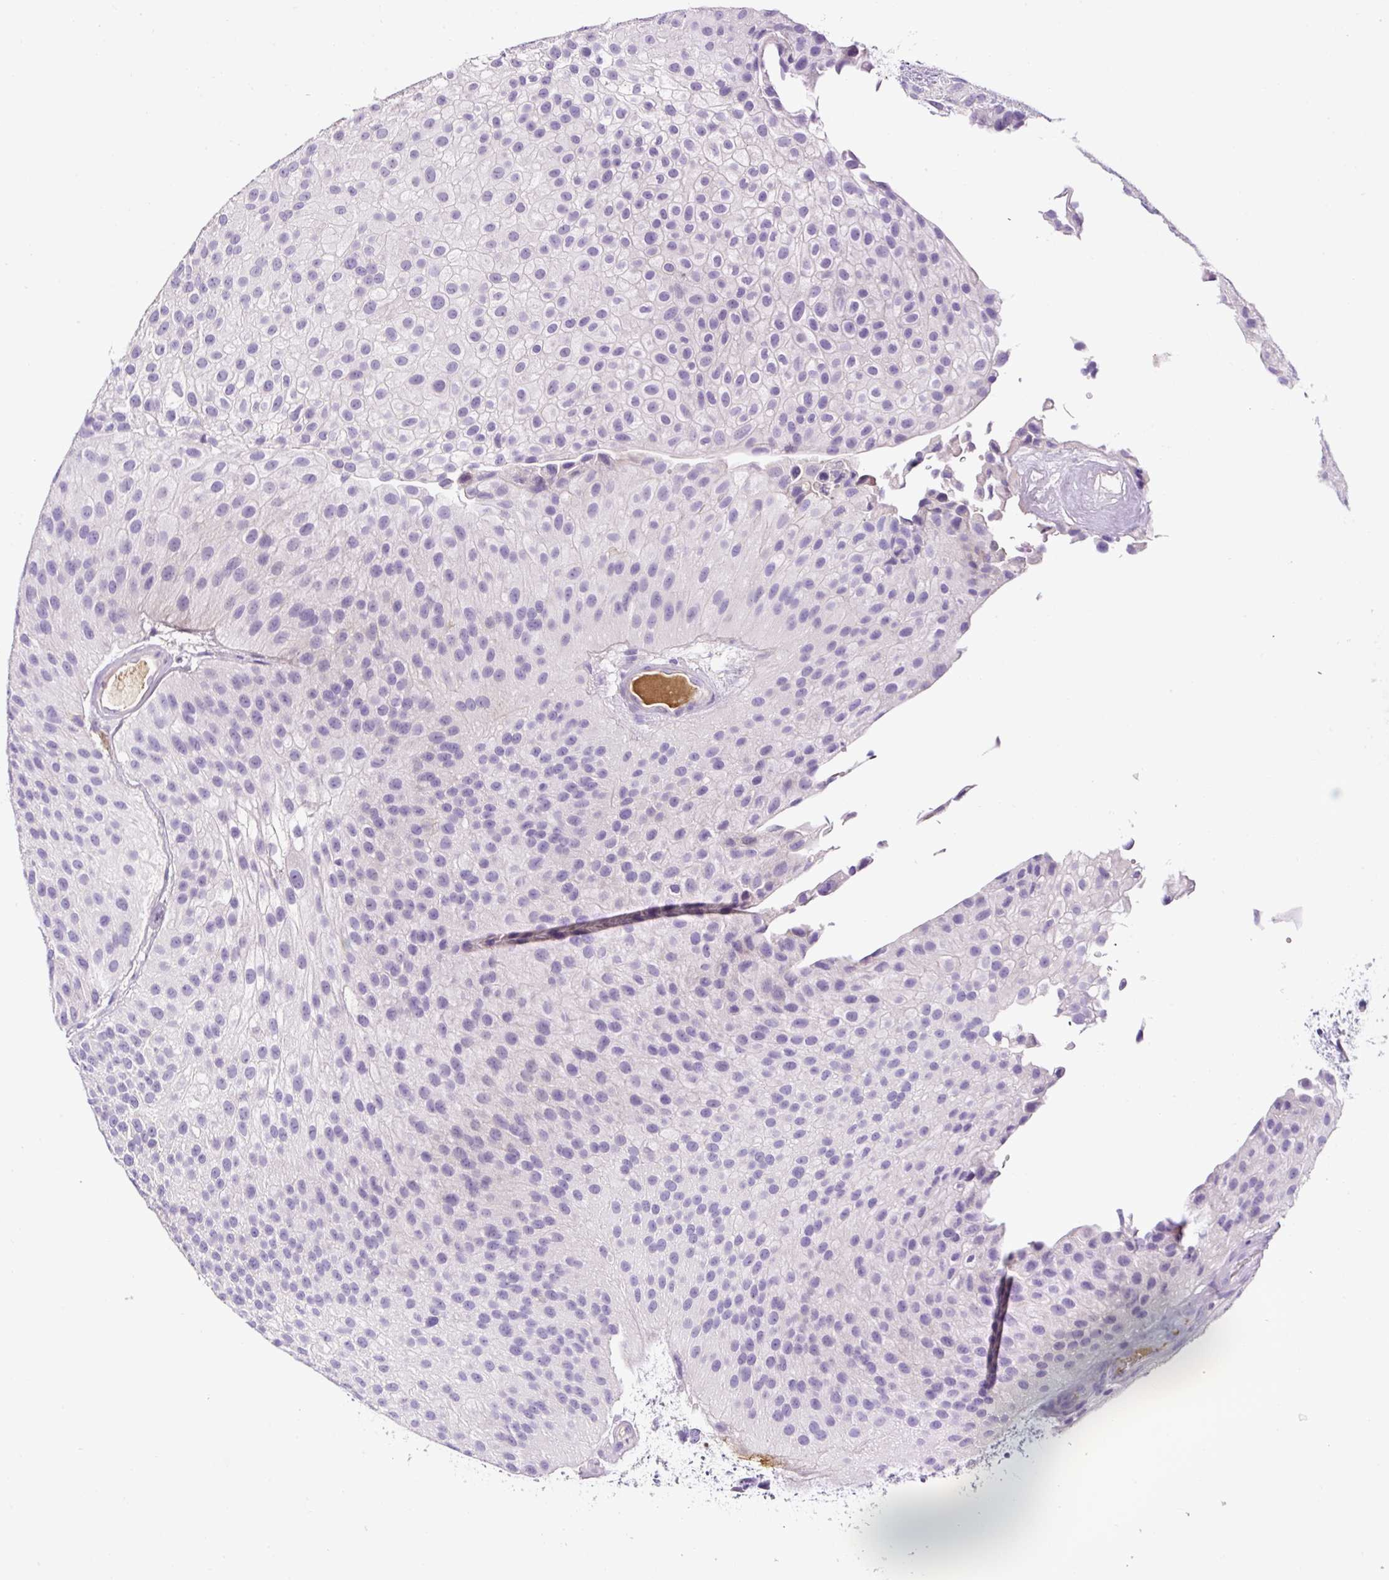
{"staining": {"intensity": "negative", "quantity": "none", "location": "none"}, "tissue": "urothelial cancer", "cell_type": "Tumor cells", "image_type": "cancer", "snomed": [{"axis": "morphology", "description": "Urothelial carcinoma, NOS"}, {"axis": "topography", "description": "Urinary bladder"}], "caption": "Transitional cell carcinoma was stained to show a protein in brown. There is no significant positivity in tumor cells.", "gene": "OR14A2", "patient": {"sex": "male", "age": 87}}